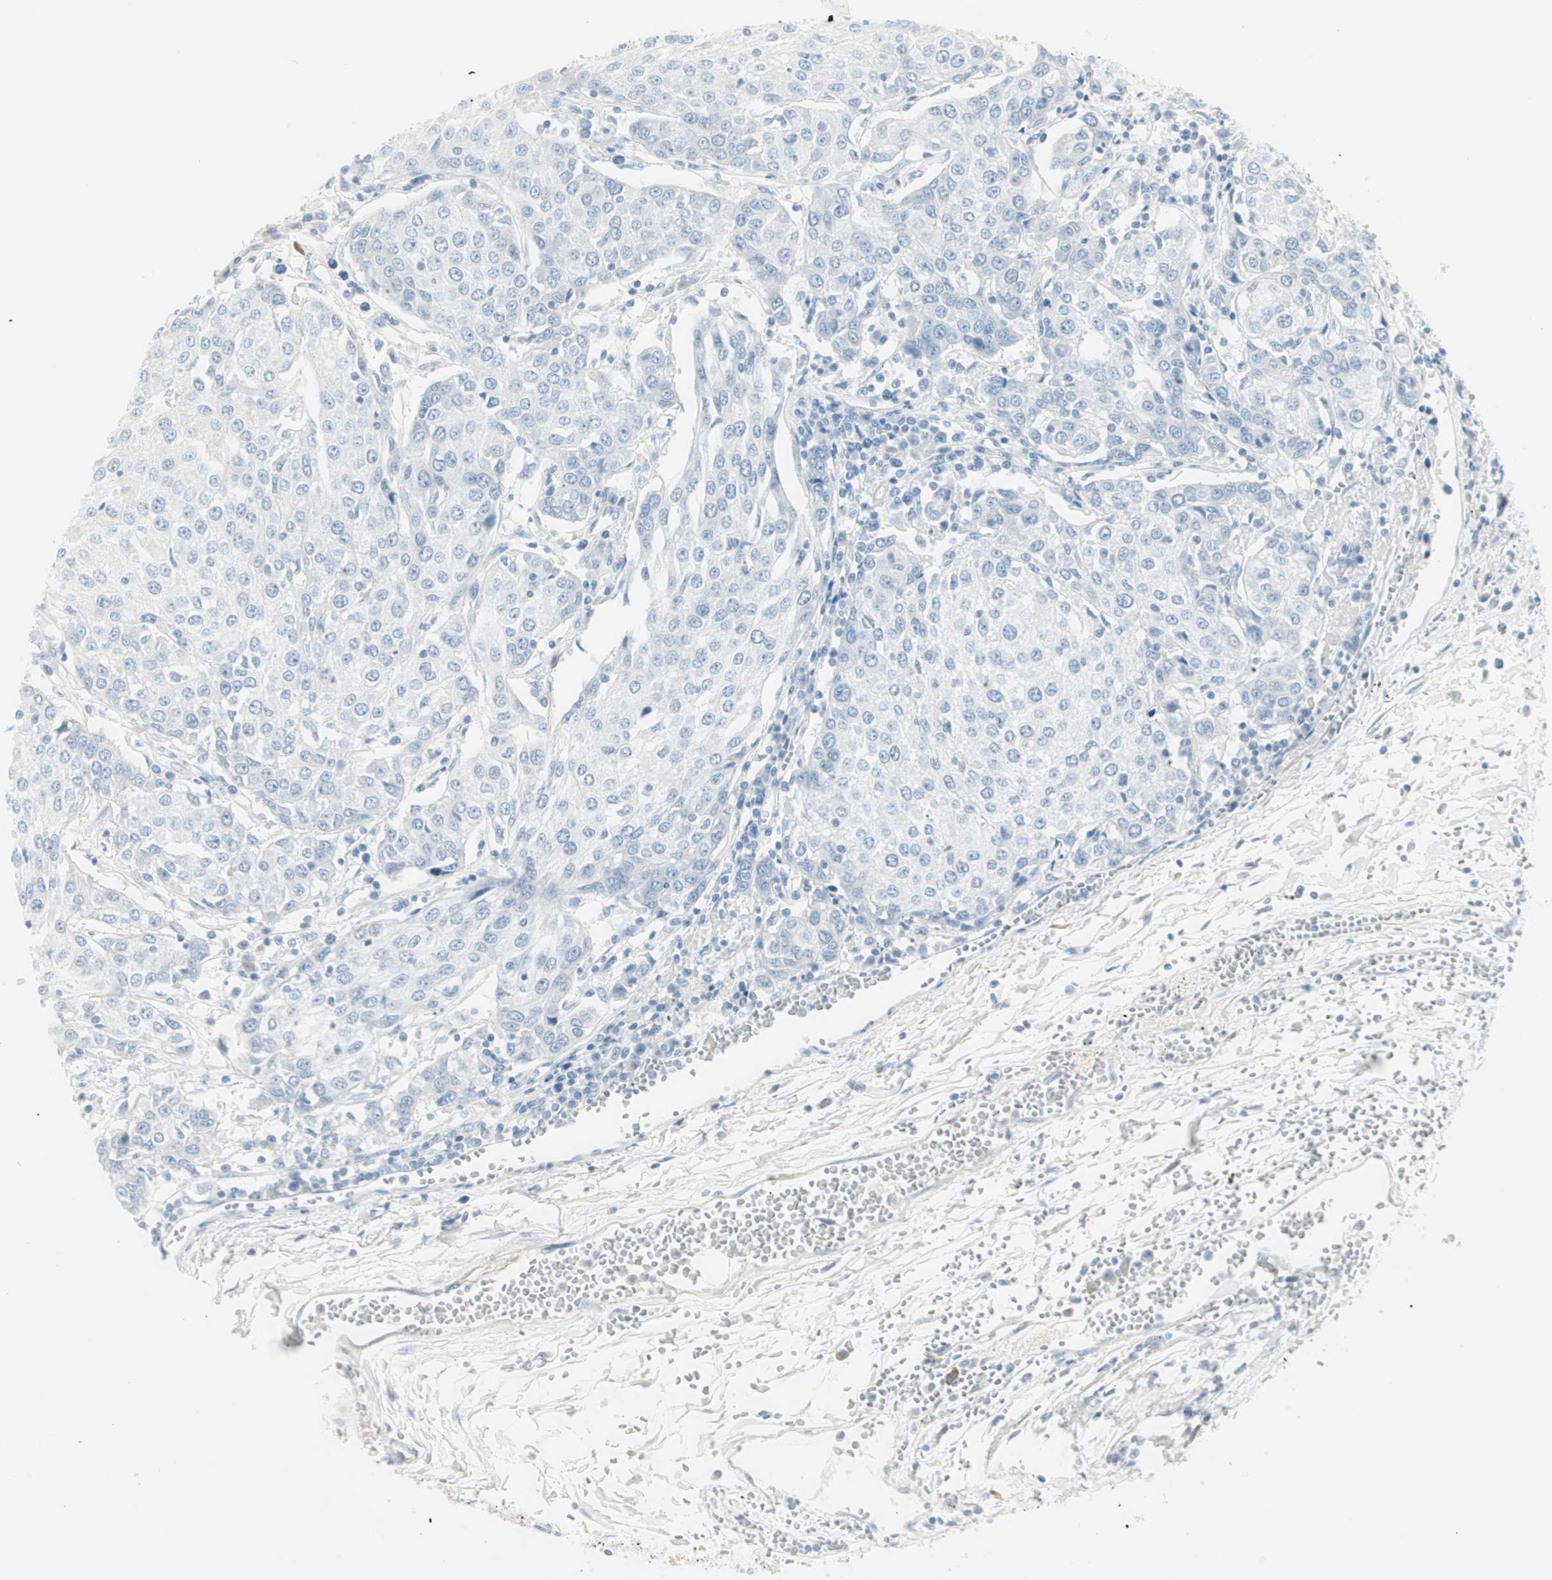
{"staining": {"intensity": "negative", "quantity": "none", "location": "none"}, "tissue": "urothelial cancer", "cell_type": "Tumor cells", "image_type": "cancer", "snomed": [{"axis": "morphology", "description": "Urothelial carcinoma, High grade"}, {"axis": "topography", "description": "Urinary bladder"}], "caption": "This is a histopathology image of immunohistochemistry staining of high-grade urothelial carcinoma, which shows no expression in tumor cells.", "gene": "CDHR5", "patient": {"sex": "female", "age": 85}}